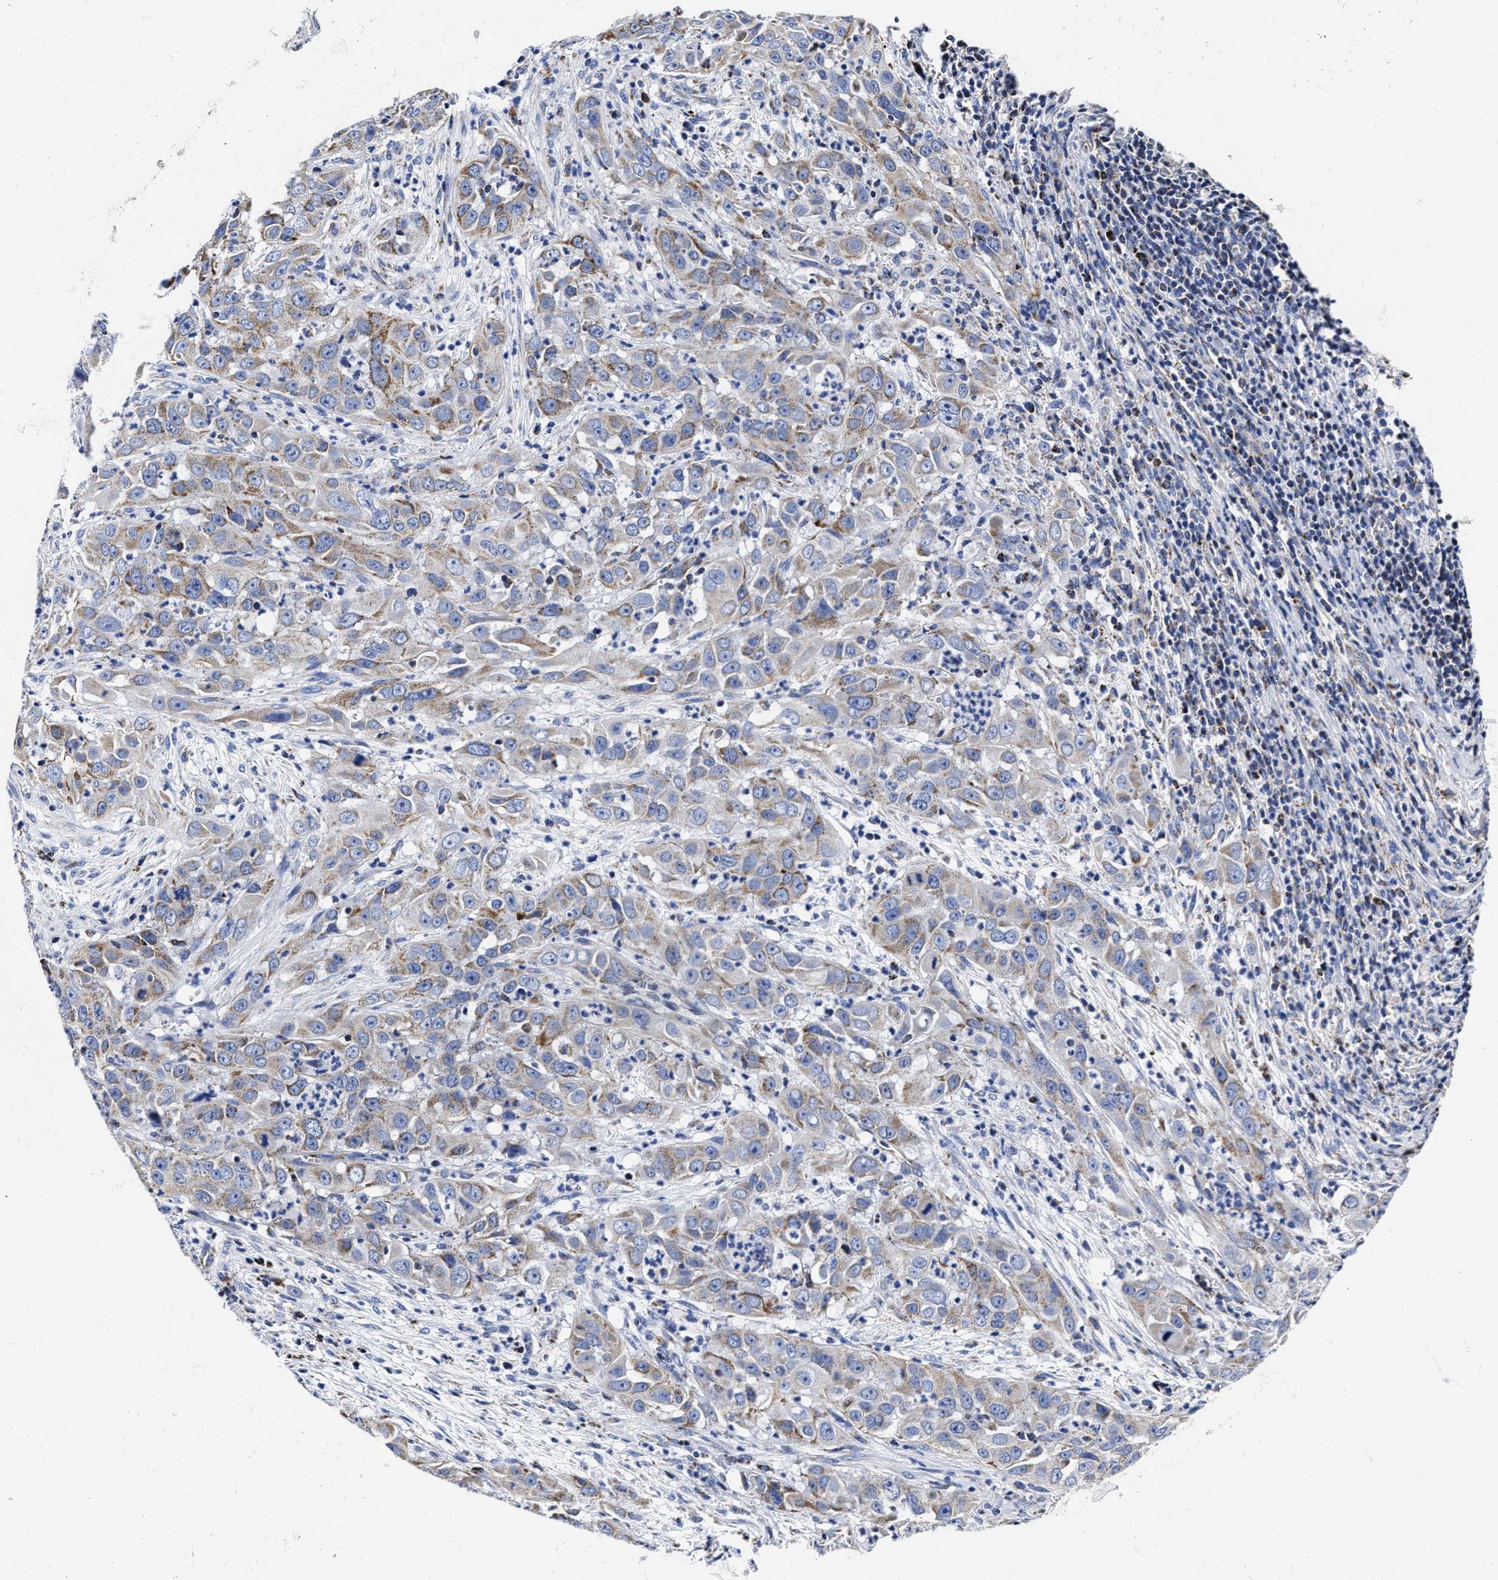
{"staining": {"intensity": "weak", "quantity": "25%-75%", "location": "cytoplasmic/membranous"}, "tissue": "cervical cancer", "cell_type": "Tumor cells", "image_type": "cancer", "snomed": [{"axis": "morphology", "description": "Squamous cell carcinoma, NOS"}, {"axis": "topography", "description": "Cervix"}], "caption": "The histopathology image exhibits a brown stain indicating the presence of a protein in the cytoplasmic/membranous of tumor cells in cervical cancer.", "gene": "HINT2", "patient": {"sex": "female", "age": 32}}